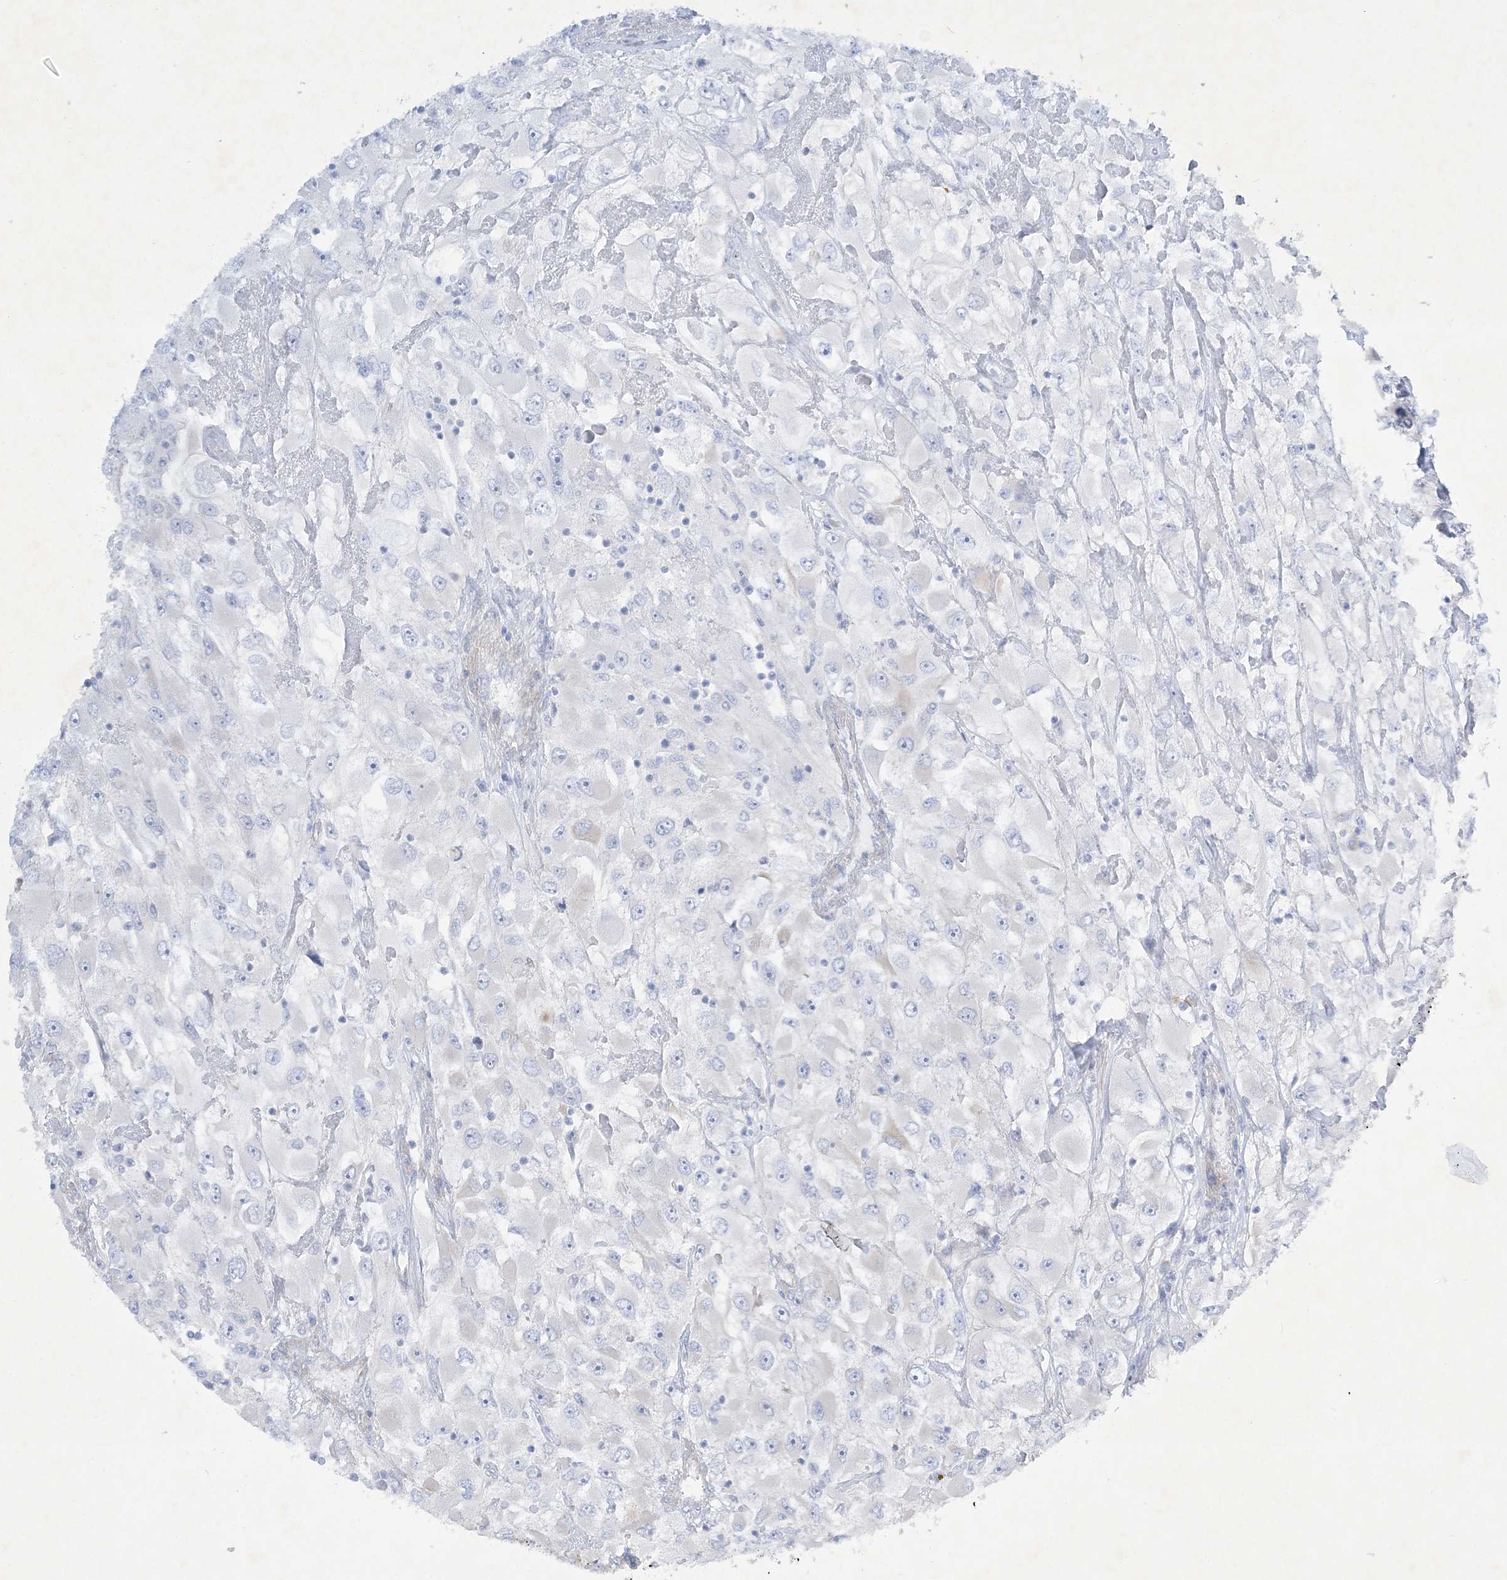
{"staining": {"intensity": "negative", "quantity": "none", "location": "none"}, "tissue": "renal cancer", "cell_type": "Tumor cells", "image_type": "cancer", "snomed": [{"axis": "morphology", "description": "Adenocarcinoma, NOS"}, {"axis": "topography", "description": "Kidney"}], "caption": "Photomicrograph shows no significant protein expression in tumor cells of renal cancer (adenocarcinoma). The staining was performed using DAB (3,3'-diaminobenzidine) to visualize the protein expression in brown, while the nuclei were stained in blue with hematoxylin (Magnification: 20x).", "gene": "FARSB", "patient": {"sex": "female", "age": 52}}